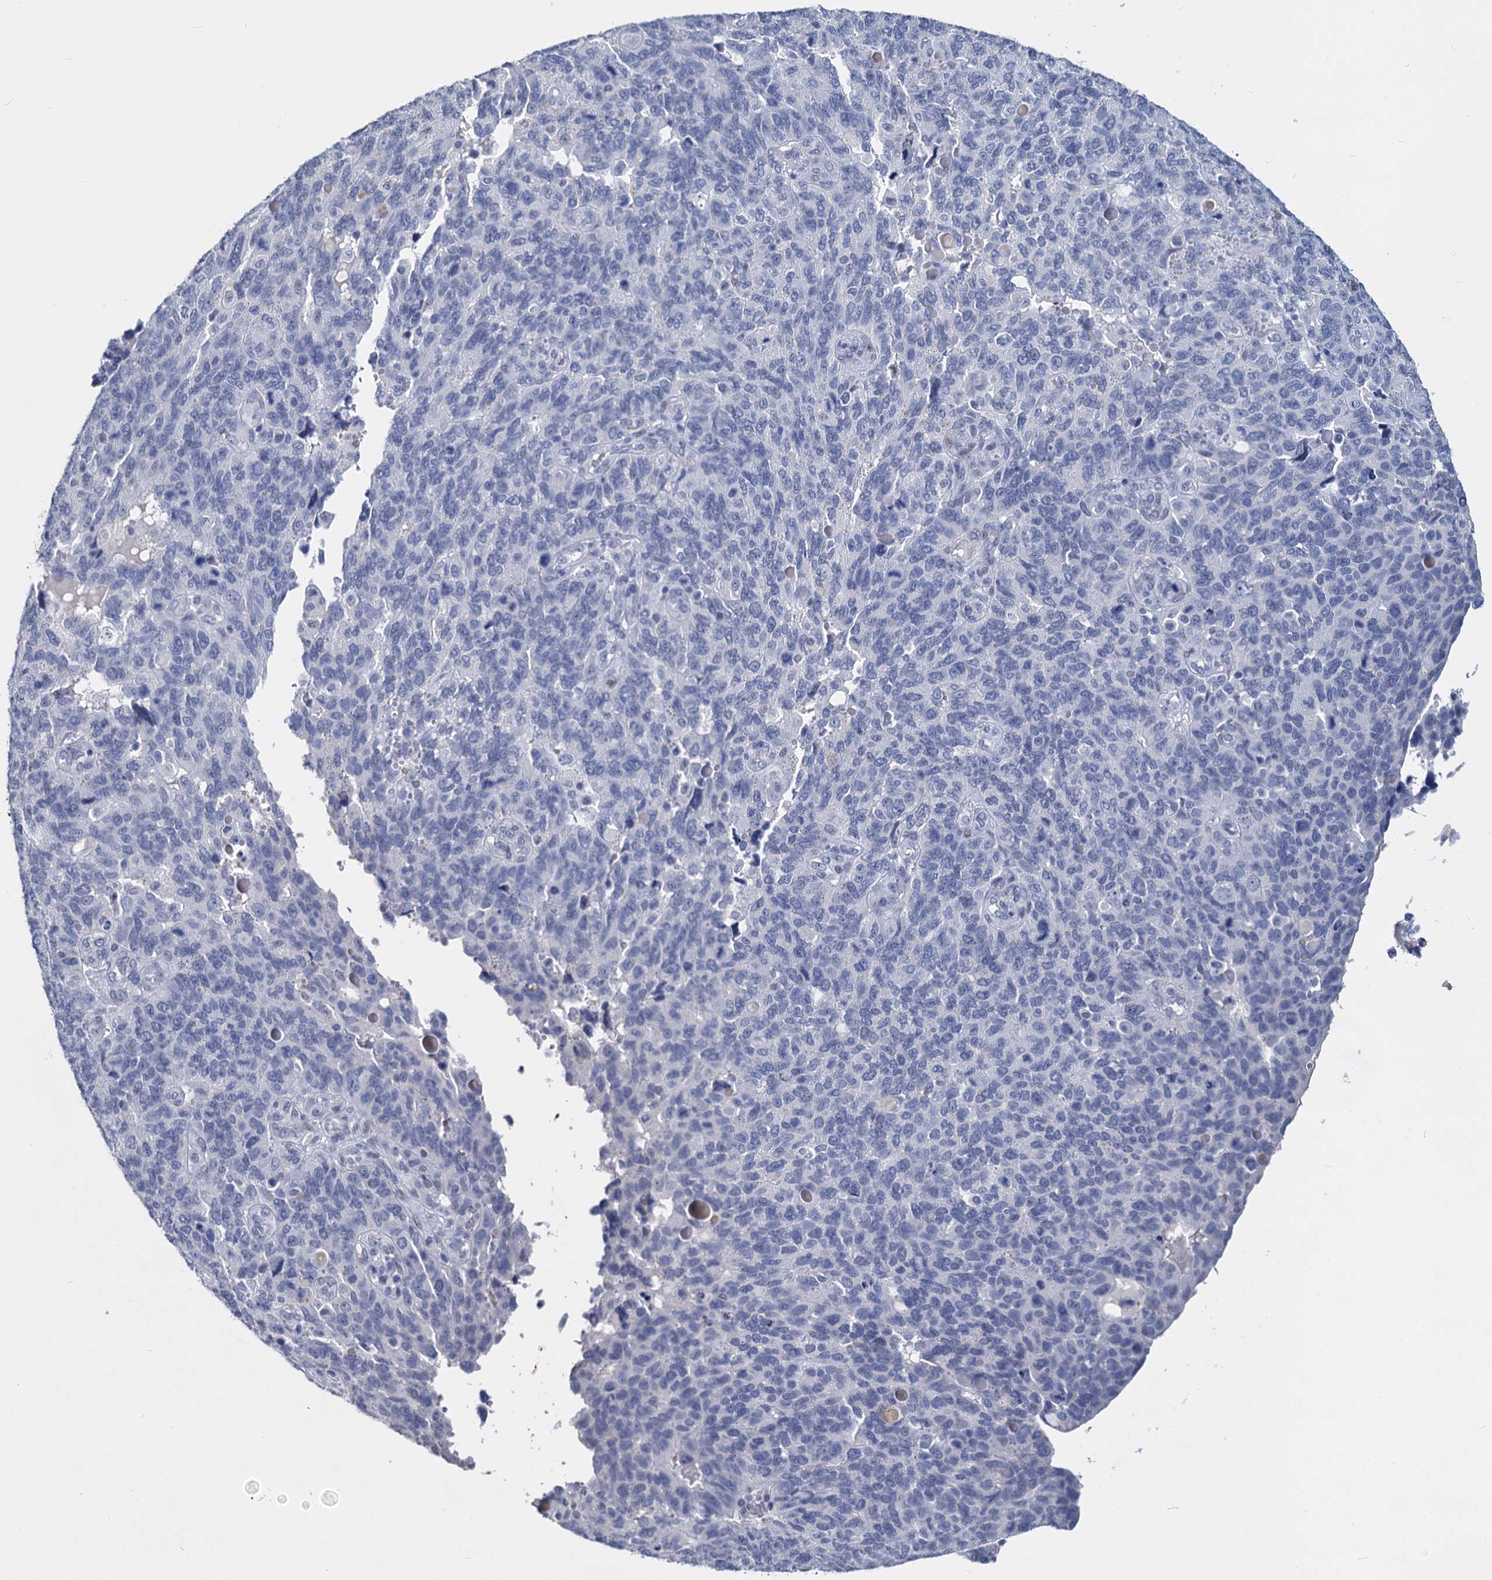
{"staining": {"intensity": "negative", "quantity": "none", "location": "none"}, "tissue": "endometrial cancer", "cell_type": "Tumor cells", "image_type": "cancer", "snomed": [{"axis": "morphology", "description": "Adenocarcinoma, NOS"}, {"axis": "topography", "description": "Endometrium"}], "caption": "Tumor cells show no significant protein positivity in endometrial cancer (adenocarcinoma).", "gene": "MAGEA4", "patient": {"sex": "female", "age": 66}}